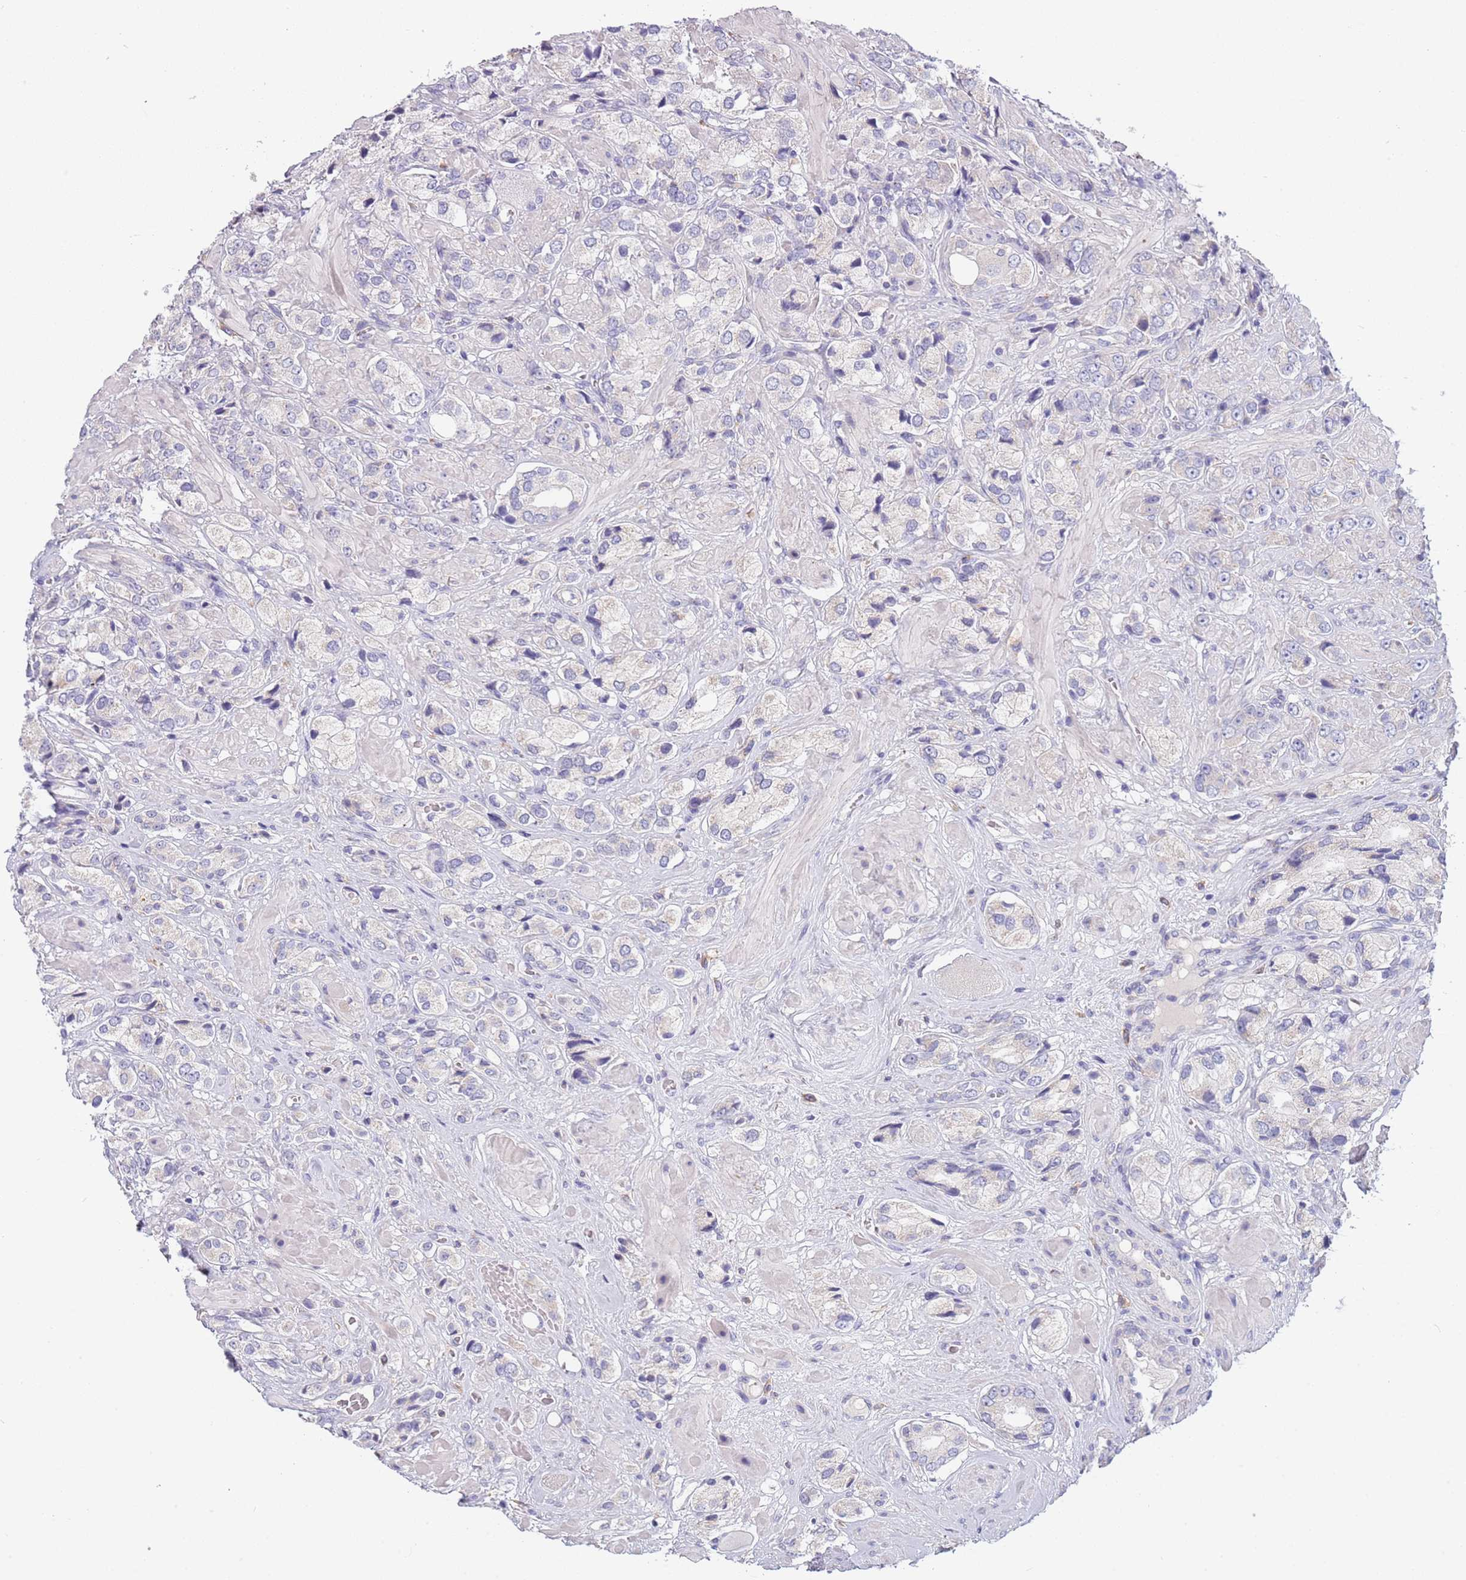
{"staining": {"intensity": "negative", "quantity": "none", "location": "none"}, "tissue": "prostate cancer", "cell_type": "Tumor cells", "image_type": "cancer", "snomed": [{"axis": "morphology", "description": "Adenocarcinoma, High grade"}, {"axis": "topography", "description": "Prostate and seminal vesicle, NOS"}], "caption": "The IHC micrograph has no significant expression in tumor cells of prostate cancer (adenocarcinoma (high-grade)) tissue. (DAB (3,3'-diaminobenzidine) immunohistochemistry (IHC) visualized using brightfield microscopy, high magnification).", "gene": "MAN1C1", "patient": {"sex": "male", "age": 64}}